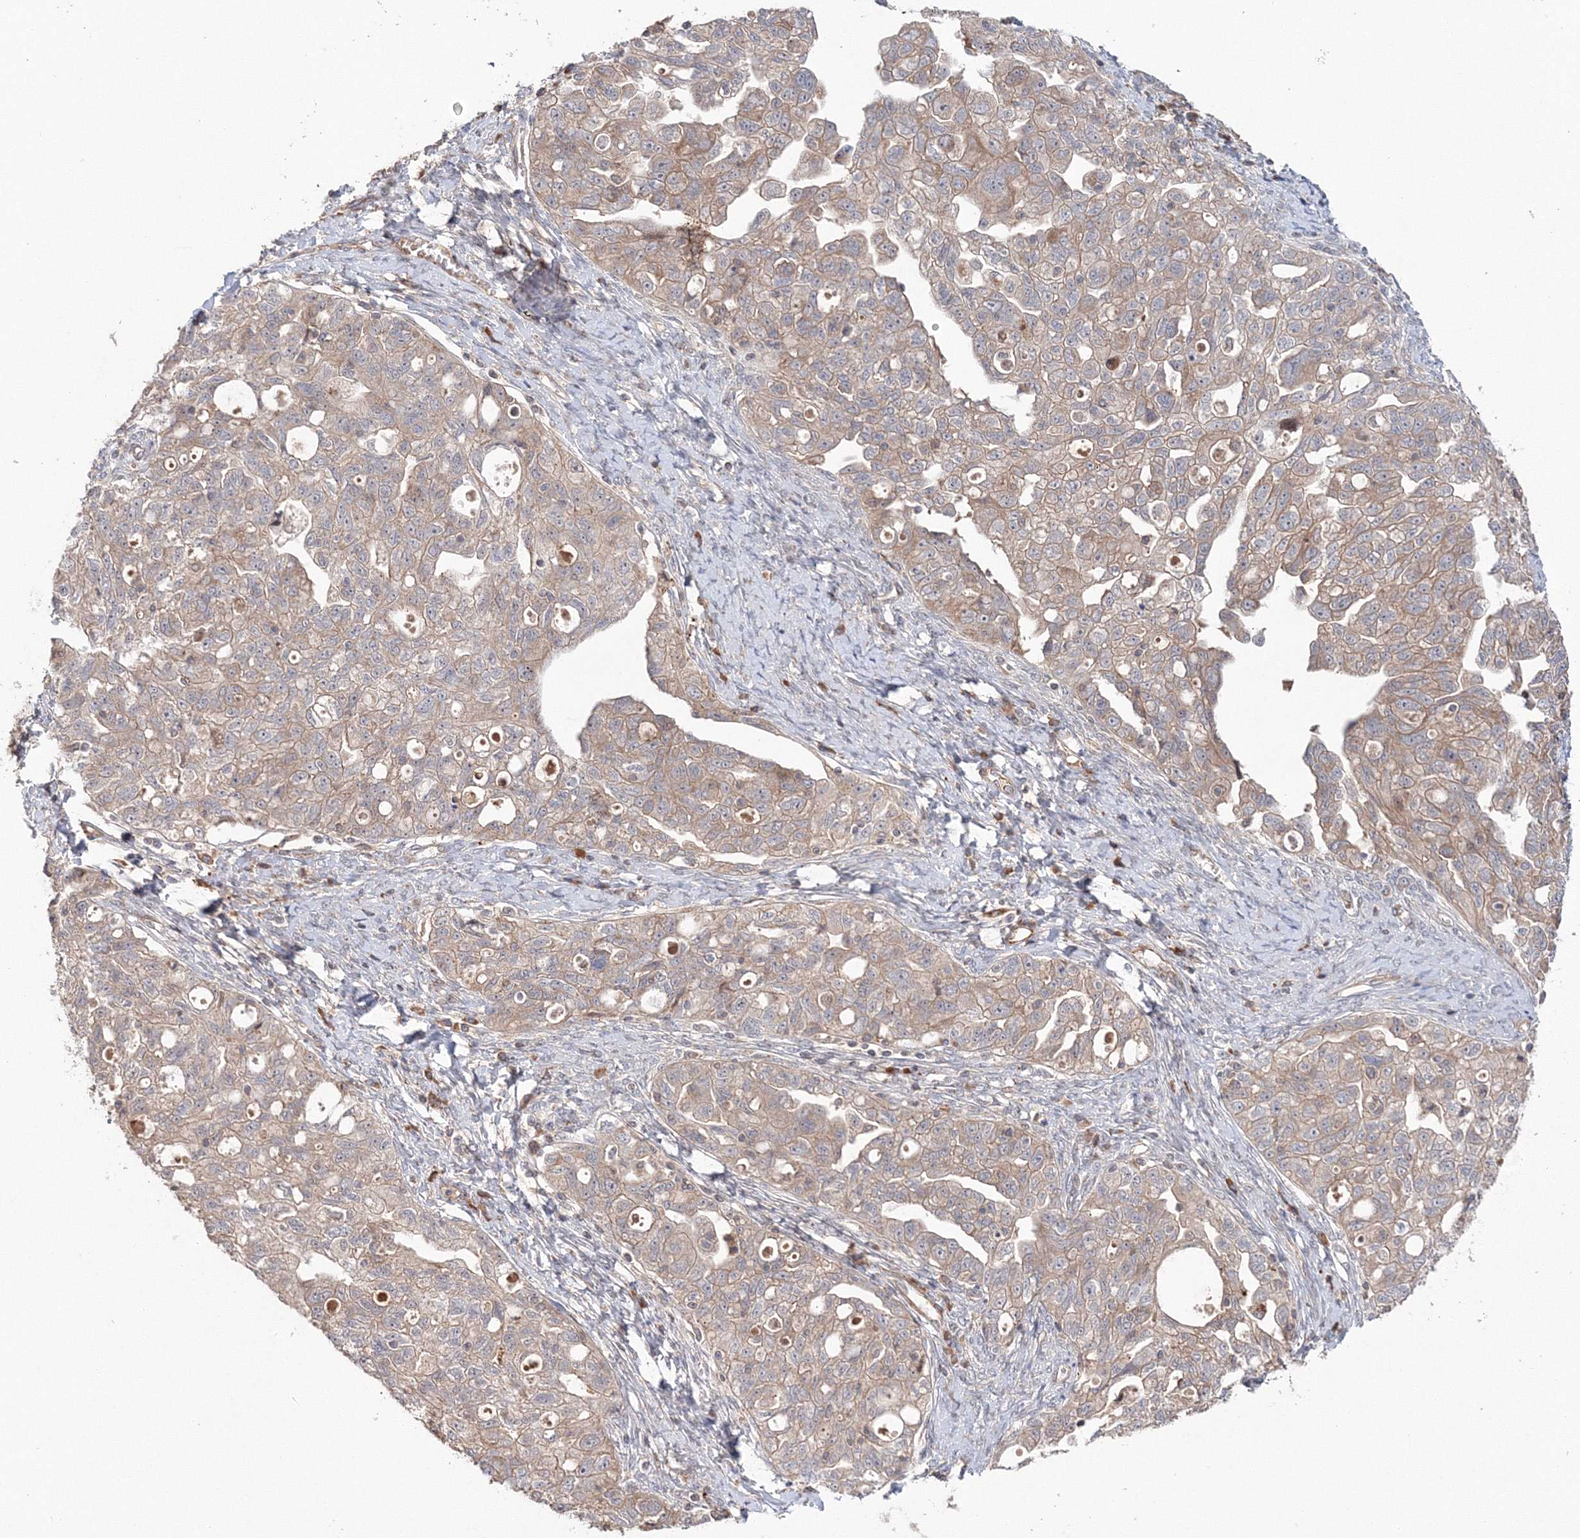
{"staining": {"intensity": "moderate", "quantity": ">75%", "location": "cytoplasmic/membranous"}, "tissue": "ovarian cancer", "cell_type": "Tumor cells", "image_type": "cancer", "snomed": [{"axis": "morphology", "description": "Carcinoma, NOS"}, {"axis": "morphology", "description": "Cystadenocarcinoma, serous, NOS"}, {"axis": "topography", "description": "Ovary"}], "caption": "Ovarian cancer (serous cystadenocarcinoma) stained with DAB (3,3'-diaminobenzidine) IHC reveals medium levels of moderate cytoplasmic/membranous staining in approximately >75% of tumor cells.", "gene": "NOA1", "patient": {"sex": "female", "age": 69}}